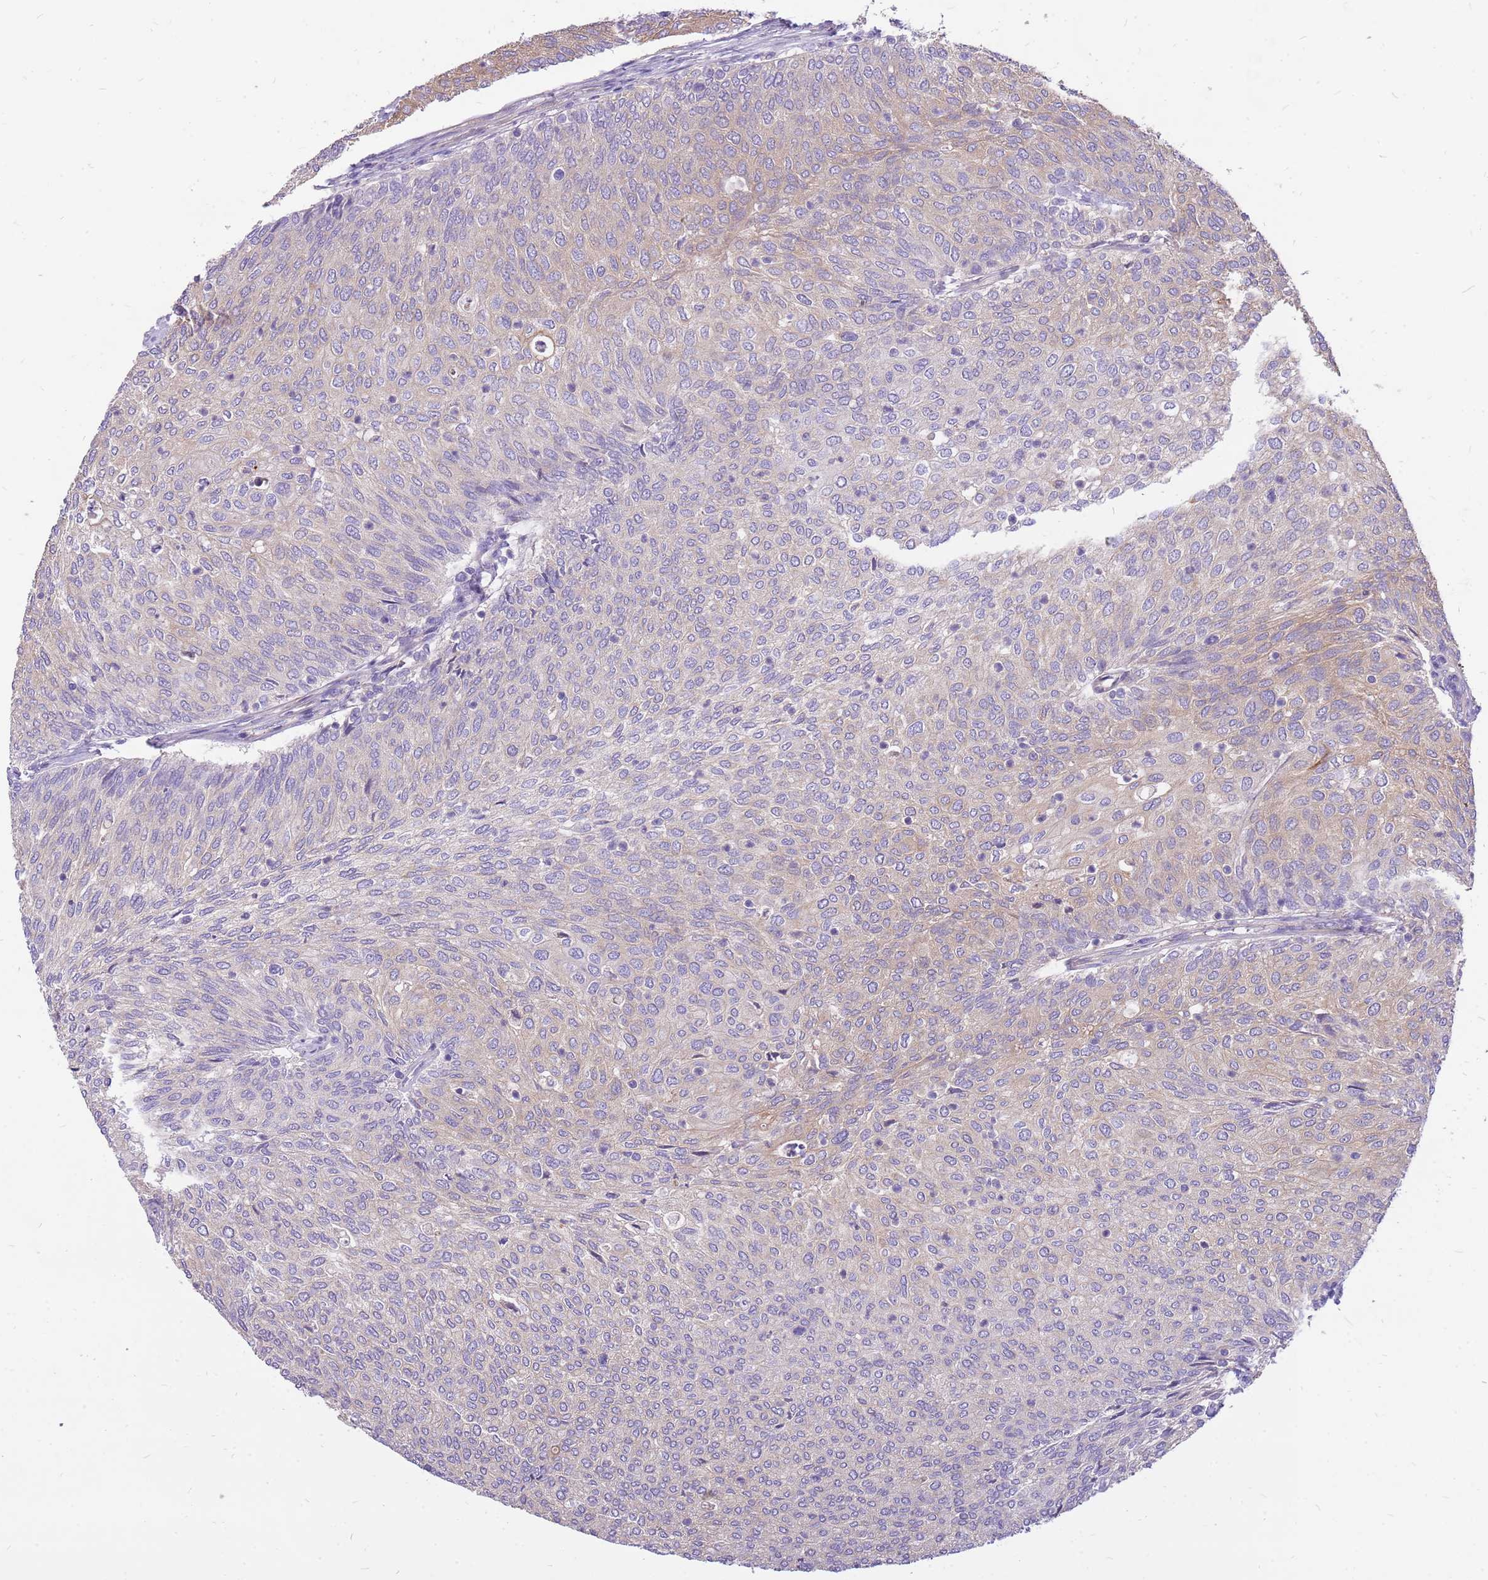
{"staining": {"intensity": "weak", "quantity": "25%-75%", "location": "cytoplasmic/membranous"}, "tissue": "urothelial cancer", "cell_type": "Tumor cells", "image_type": "cancer", "snomed": [{"axis": "morphology", "description": "Urothelial carcinoma, Low grade"}, {"axis": "topography", "description": "Urinary bladder"}], "caption": "Low-grade urothelial carcinoma tissue shows weak cytoplasmic/membranous expression in approximately 25%-75% of tumor cells", "gene": "WASHC4", "patient": {"sex": "female", "age": 79}}